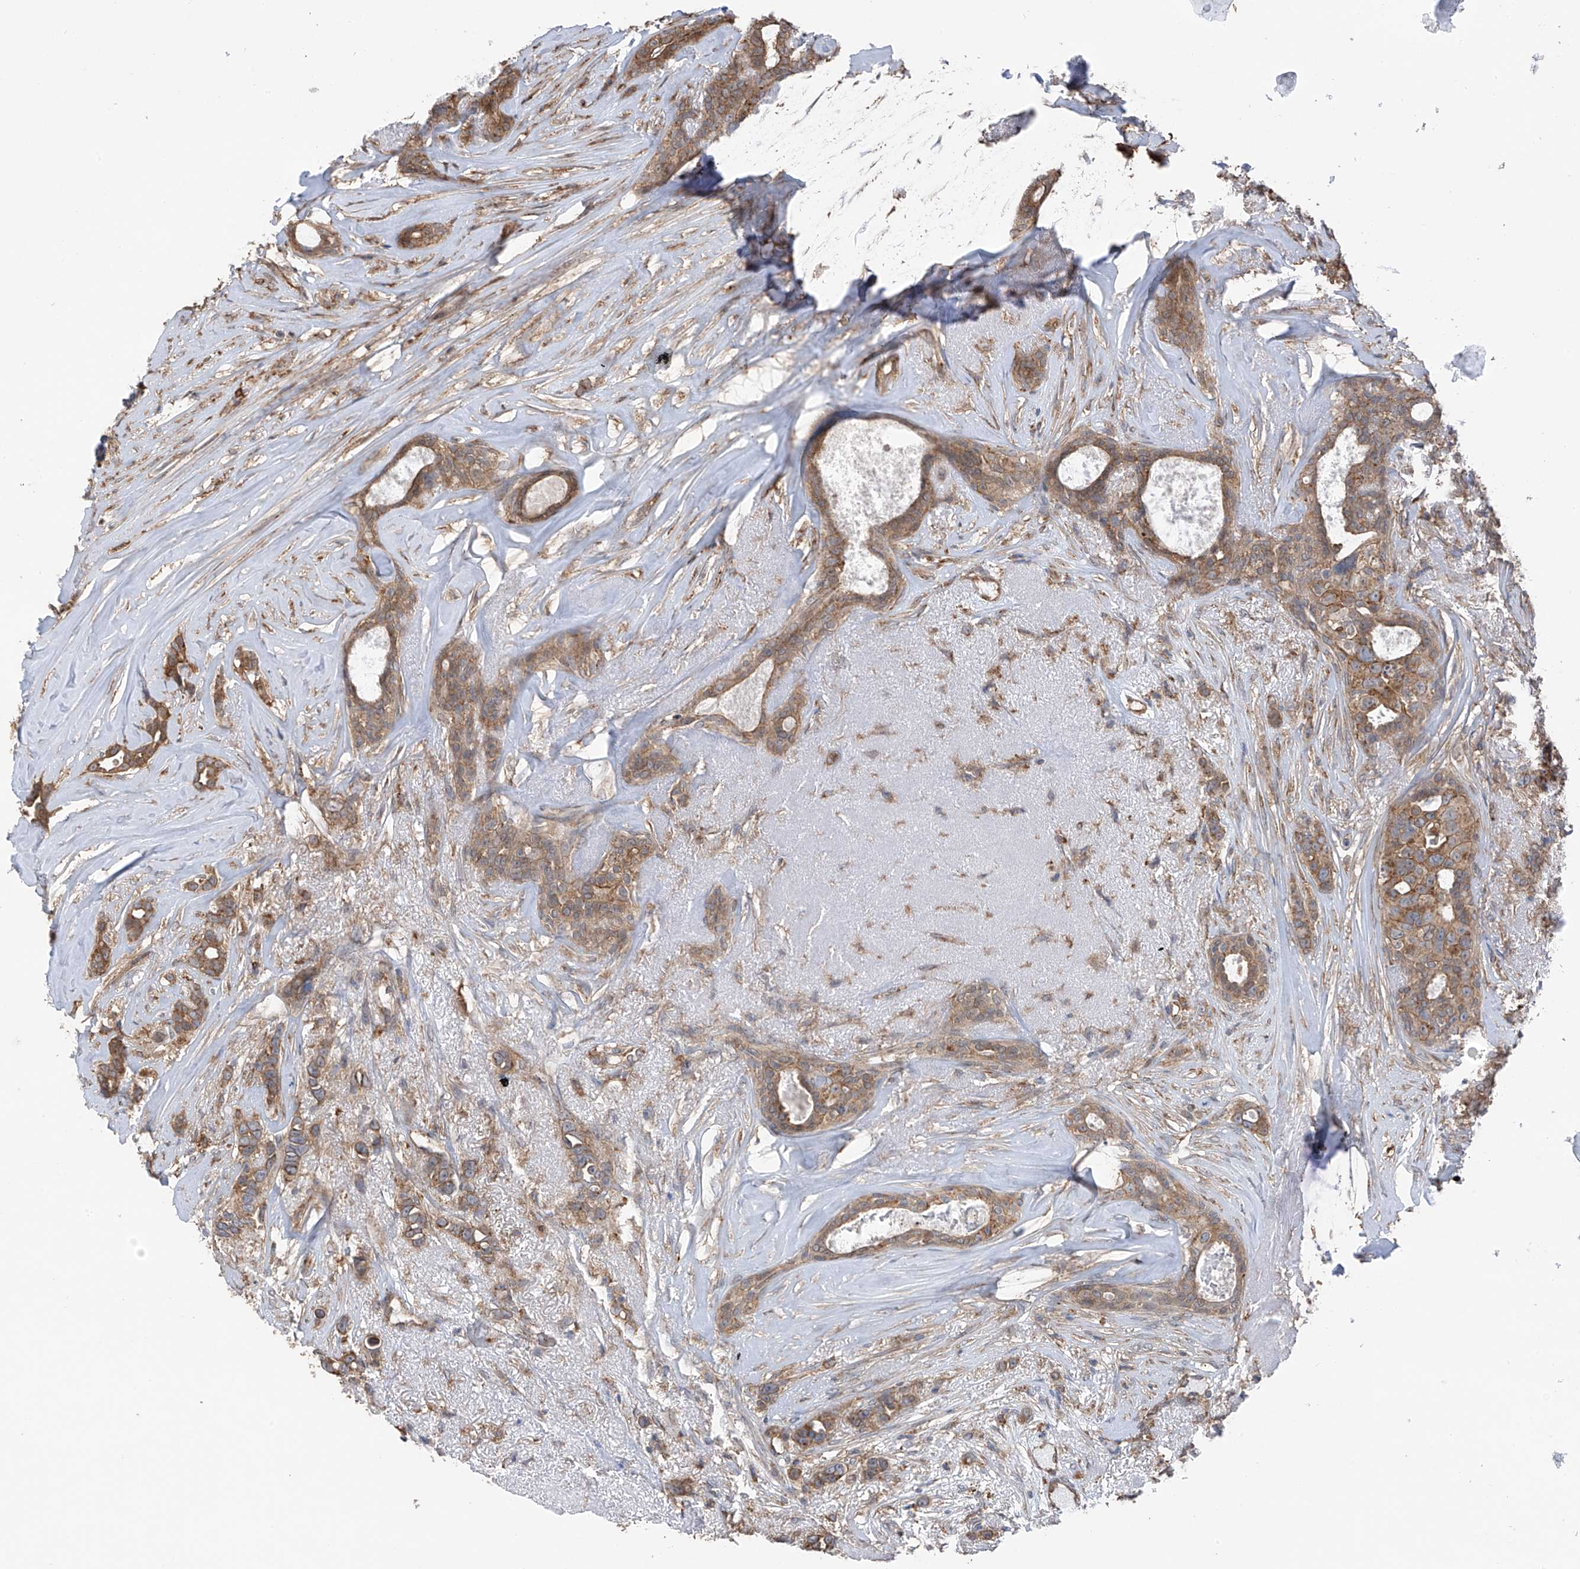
{"staining": {"intensity": "moderate", "quantity": ">75%", "location": "cytoplasmic/membranous"}, "tissue": "breast cancer", "cell_type": "Tumor cells", "image_type": "cancer", "snomed": [{"axis": "morphology", "description": "Lobular carcinoma"}, {"axis": "topography", "description": "Breast"}], "caption": "Immunohistochemical staining of human breast cancer (lobular carcinoma) displays medium levels of moderate cytoplasmic/membranous positivity in approximately >75% of tumor cells.", "gene": "ZNF189", "patient": {"sex": "female", "age": 51}}